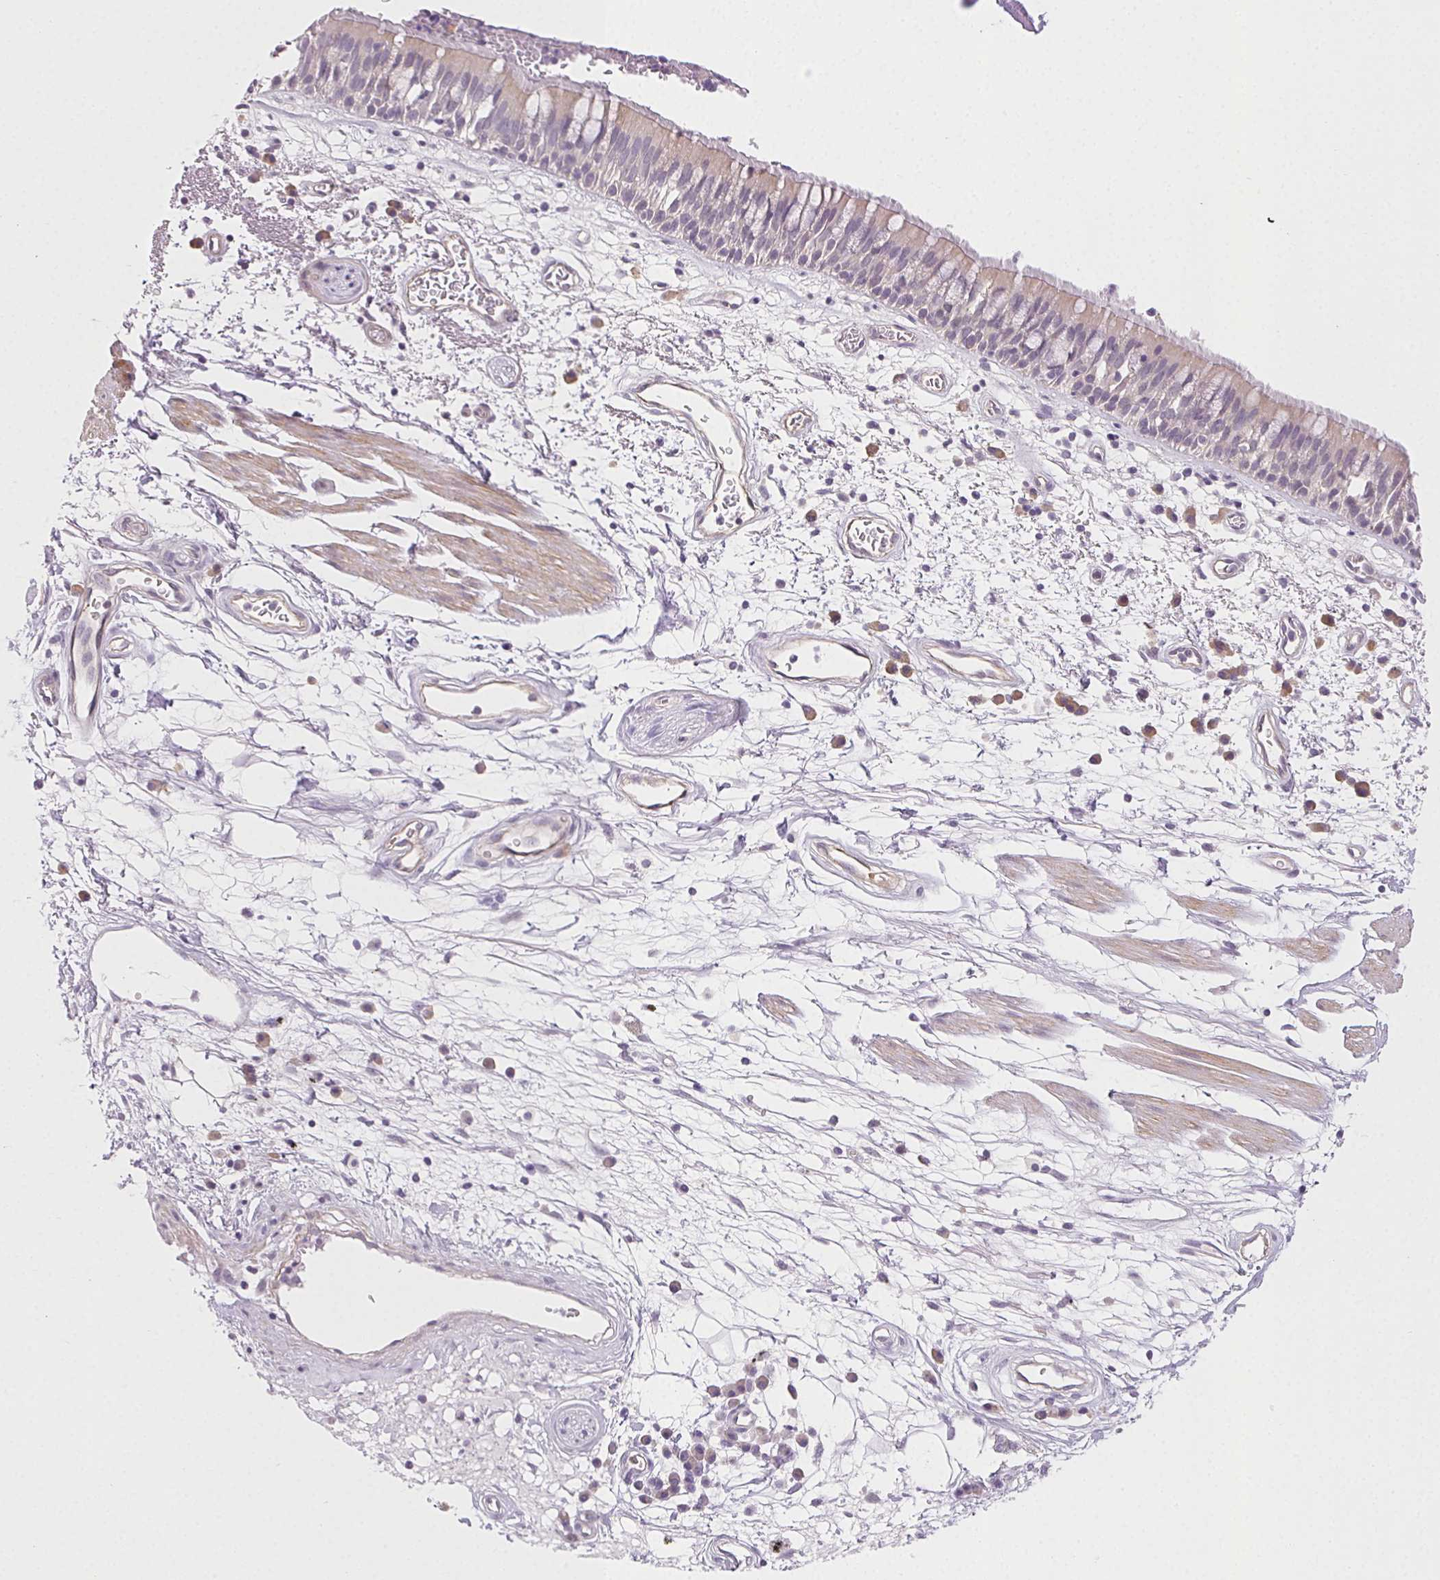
{"staining": {"intensity": "weak", "quantity": ">75%", "location": "cytoplasmic/membranous"}, "tissue": "bronchus", "cell_type": "Respiratory epithelial cells", "image_type": "normal", "snomed": [{"axis": "morphology", "description": "Normal tissue, NOS"}, {"axis": "morphology", "description": "Squamous cell carcinoma, NOS"}, {"axis": "topography", "description": "Cartilage tissue"}, {"axis": "topography", "description": "Bronchus"}, {"axis": "topography", "description": "Lung"}], "caption": "Immunohistochemistry (IHC) photomicrograph of benign human bronchus stained for a protein (brown), which reveals low levels of weak cytoplasmic/membranous expression in about >75% of respiratory epithelial cells.", "gene": "CSN1S1", "patient": {"sex": "male", "age": 66}}